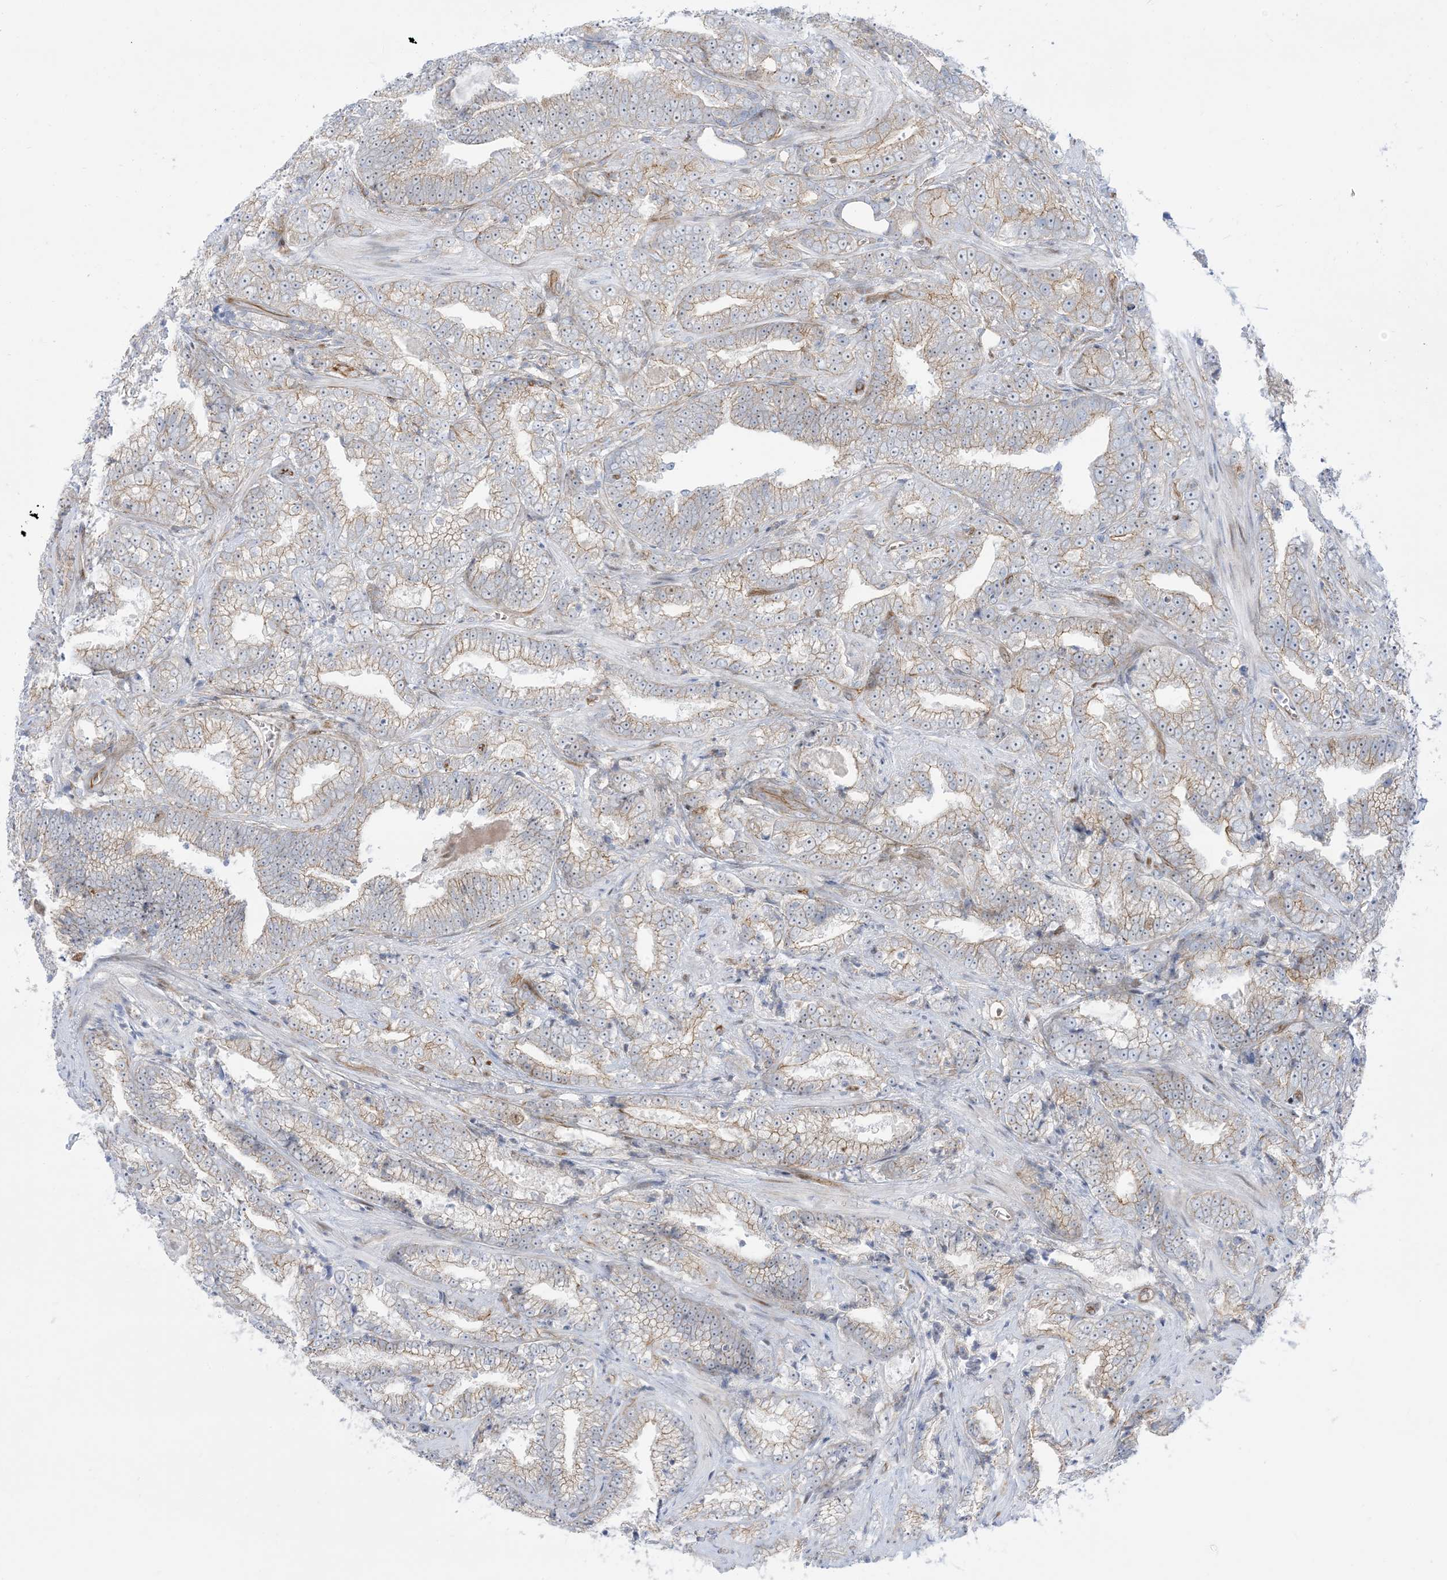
{"staining": {"intensity": "weak", "quantity": "25%-75%", "location": "cytoplasmic/membranous"}, "tissue": "prostate cancer", "cell_type": "Tumor cells", "image_type": "cancer", "snomed": [{"axis": "morphology", "description": "Adenocarcinoma, High grade"}, {"axis": "topography", "description": "Prostate and seminal vesicle, NOS"}], "caption": "Protein expression analysis of human prostate adenocarcinoma (high-grade) reveals weak cytoplasmic/membranous expression in approximately 25%-75% of tumor cells.", "gene": "MARS2", "patient": {"sex": "male", "age": 67}}